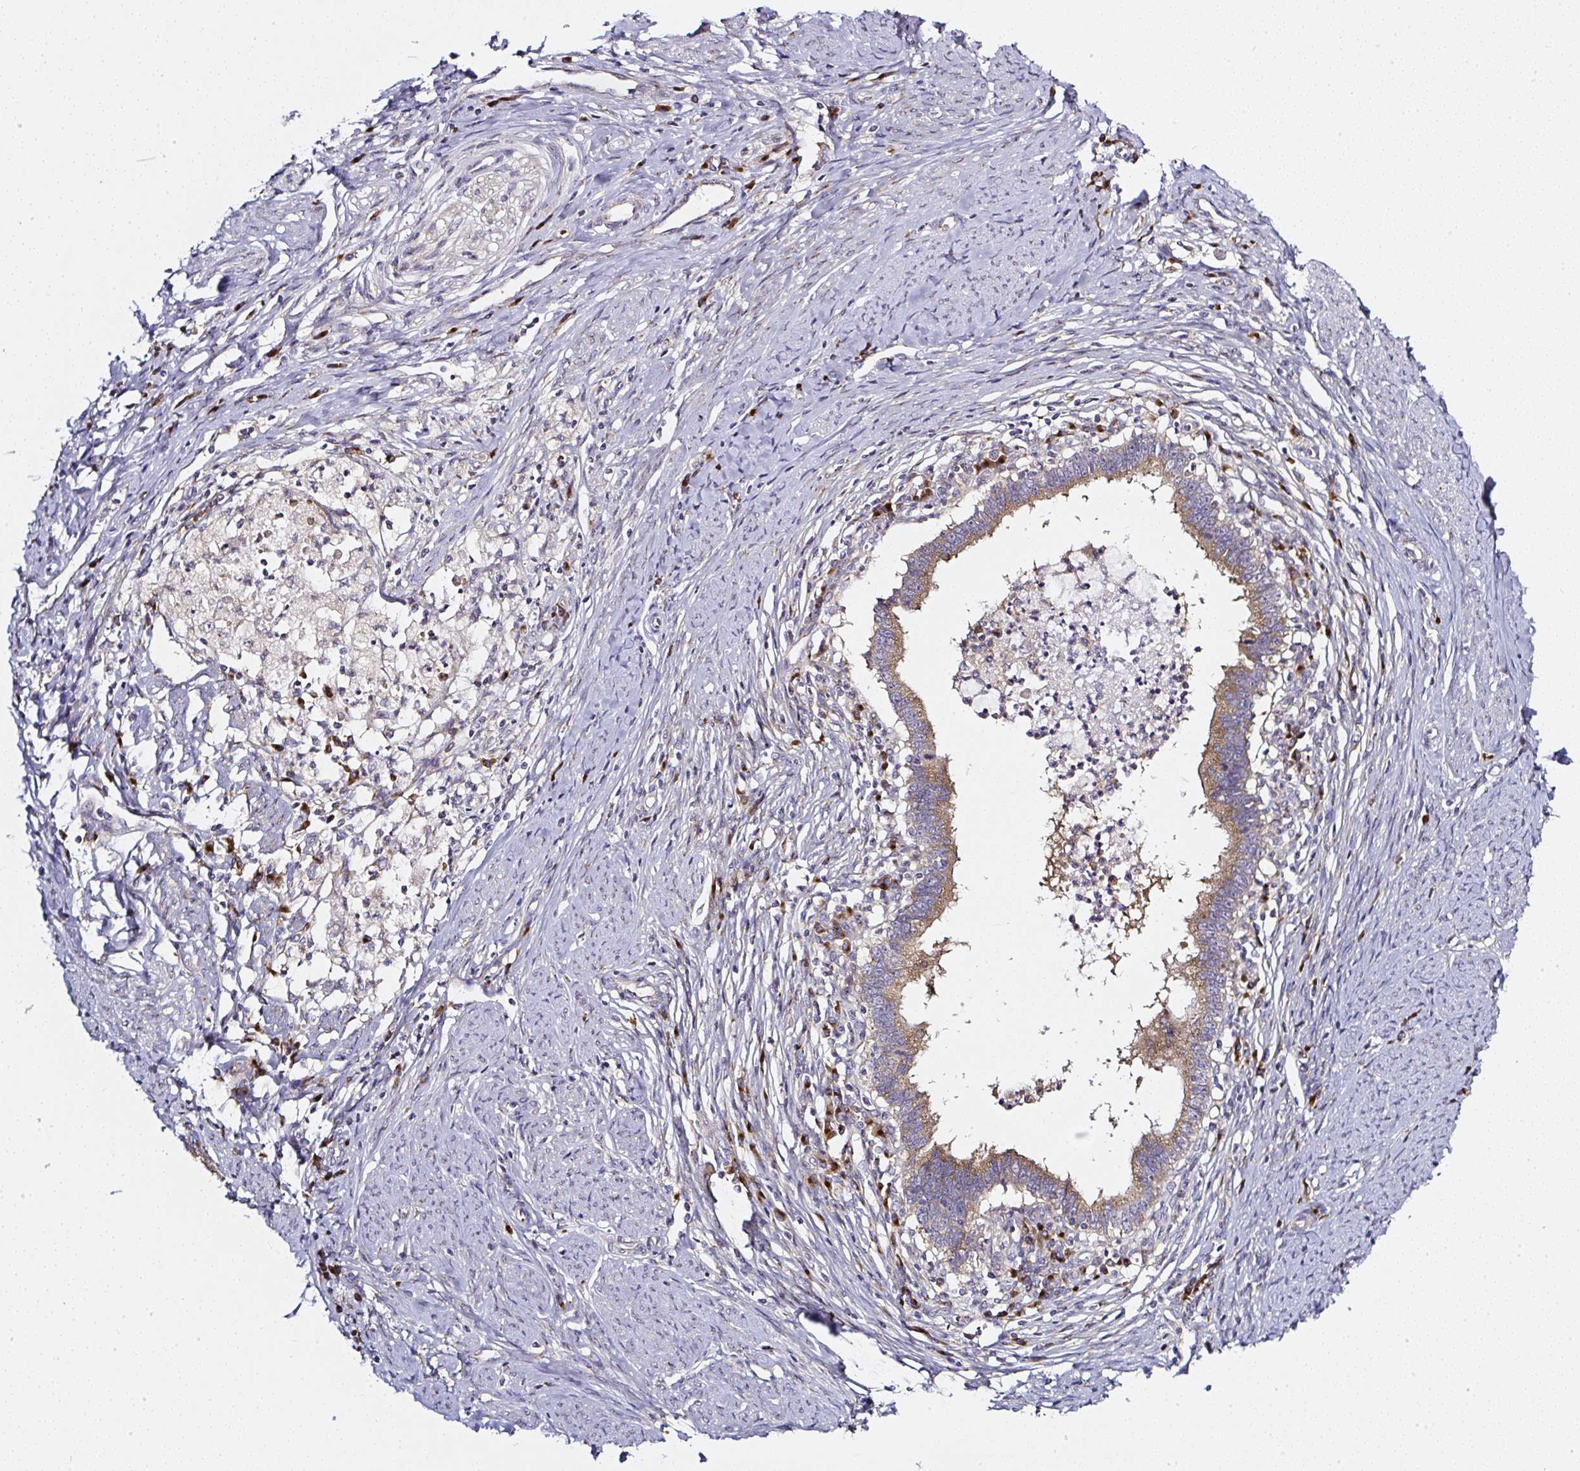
{"staining": {"intensity": "moderate", "quantity": ">75%", "location": "cytoplasmic/membranous"}, "tissue": "cervical cancer", "cell_type": "Tumor cells", "image_type": "cancer", "snomed": [{"axis": "morphology", "description": "Adenocarcinoma, NOS"}, {"axis": "topography", "description": "Cervix"}], "caption": "Immunohistochemistry (IHC) of cervical adenocarcinoma shows medium levels of moderate cytoplasmic/membranous positivity in approximately >75% of tumor cells. Nuclei are stained in blue.", "gene": "MLX", "patient": {"sex": "female", "age": 36}}